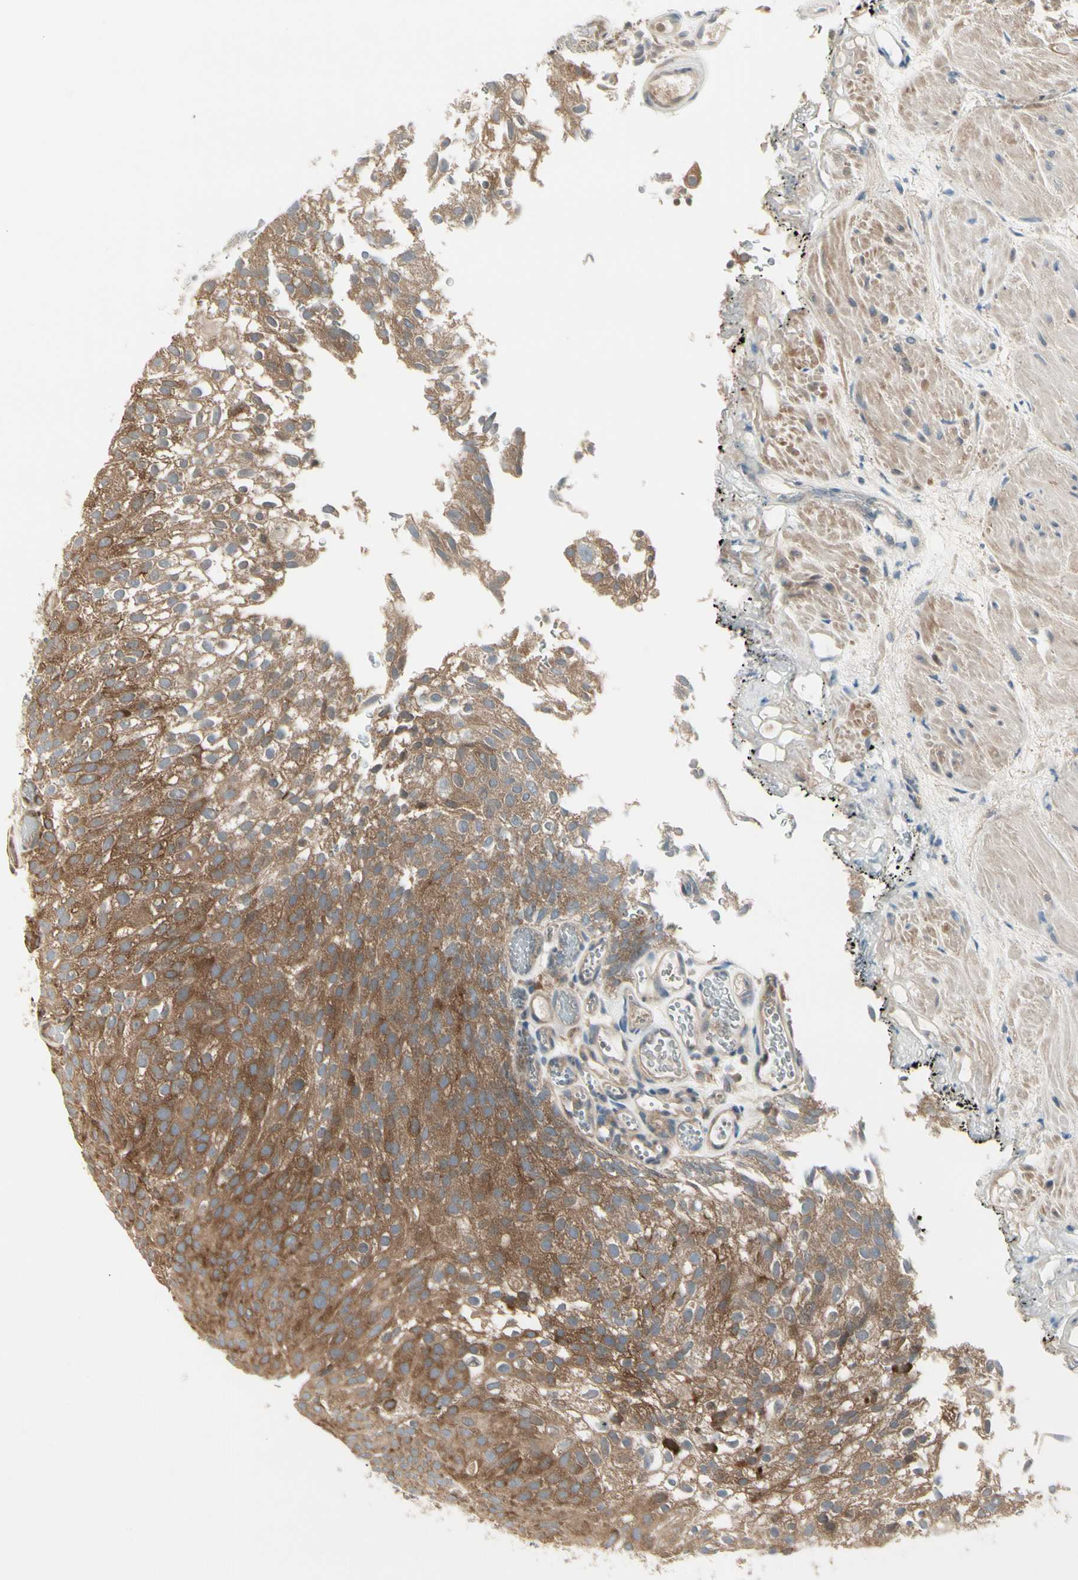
{"staining": {"intensity": "moderate", "quantity": ">75%", "location": "cytoplasmic/membranous"}, "tissue": "urothelial cancer", "cell_type": "Tumor cells", "image_type": "cancer", "snomed": [{"axis": "morphology", "description": "Urothelial carcinoma, Low grade"}, {"axis": "topography", "description": "Urinary bladder"}], "caption": "About >75% of tumor cells in urothelial carcinoma (low-grade) demonstrate moderate cytoplasmic/membranous protein staining as visualized by brown immunohistochemical staining.", "gene": "OXSR1", "patient": {"sex": "male", "age": 78}}